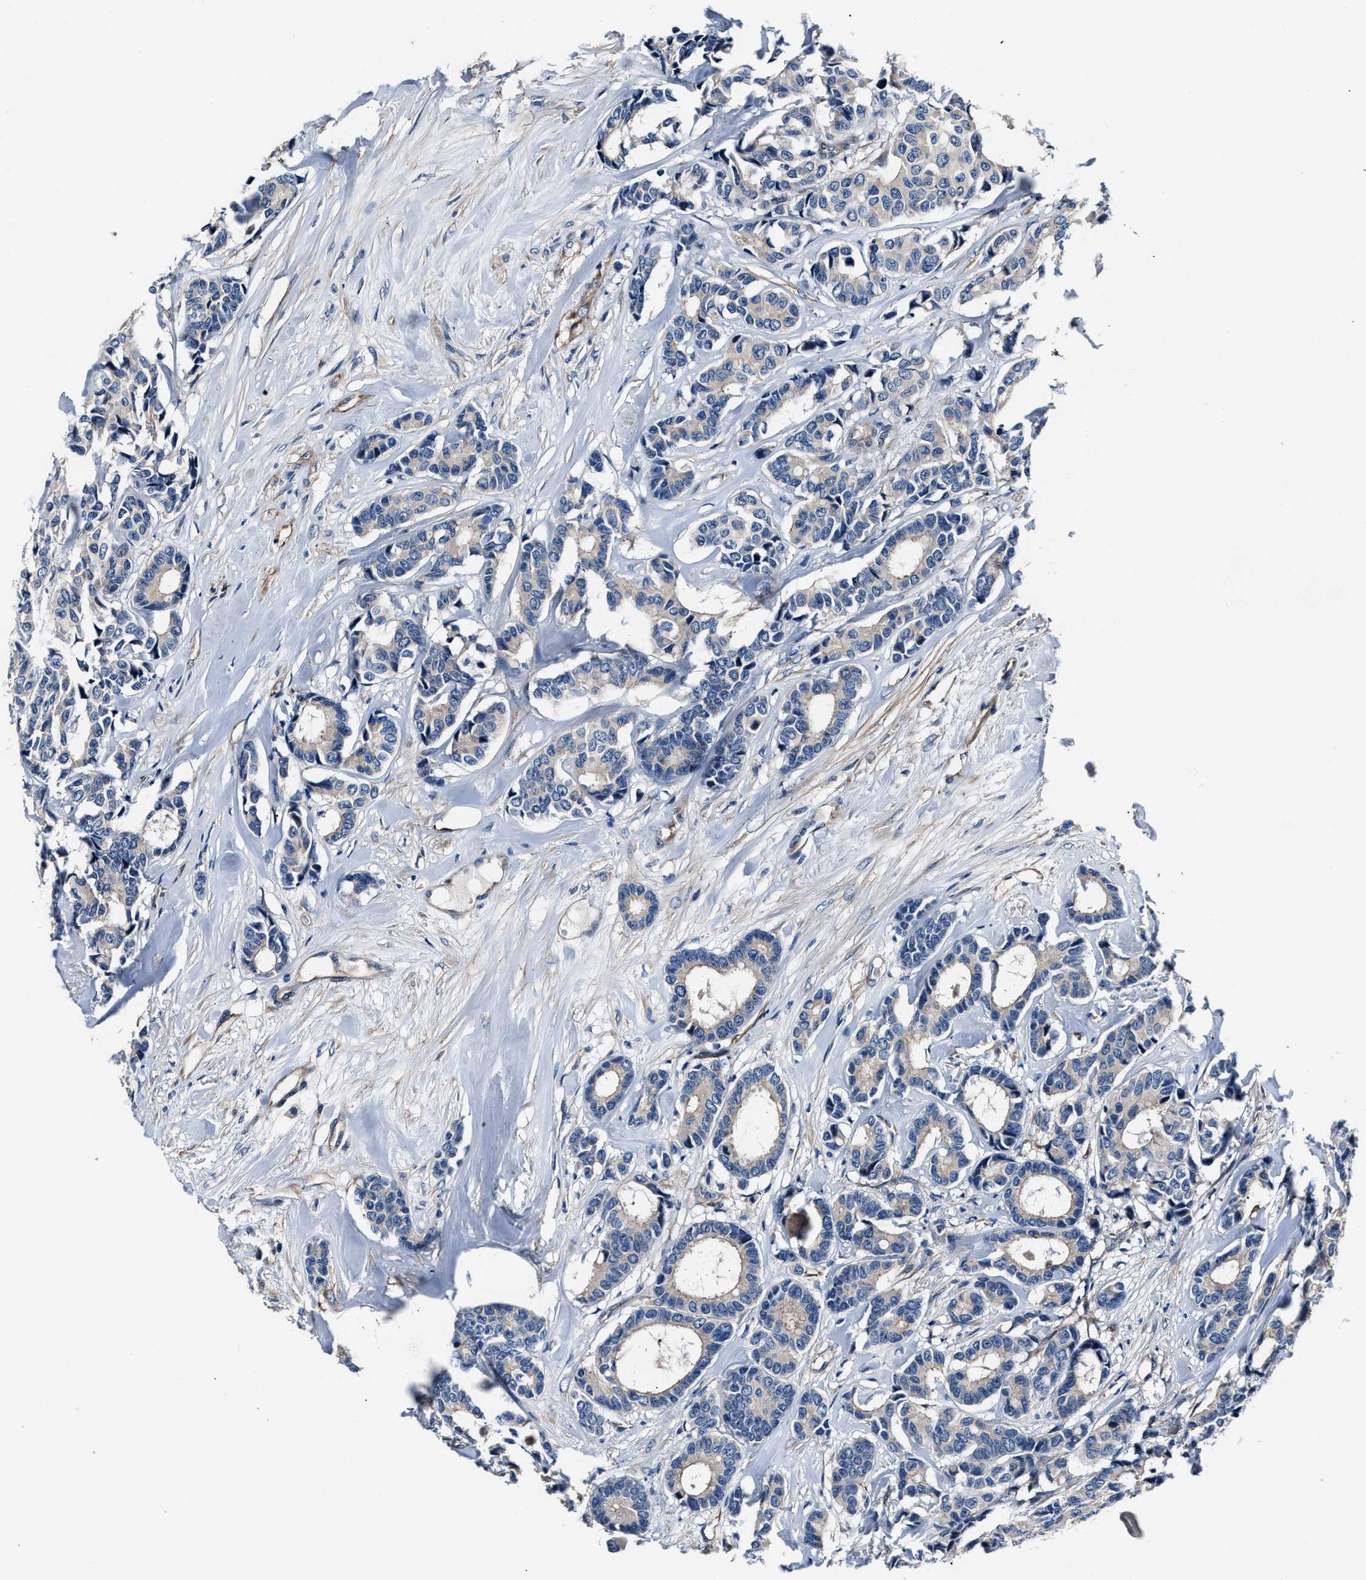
{"staining": {"intensity": "negative", "quantity": "none", "location": "none"}, "tissue": "breast cancer", "cell_type": "Tumor cells", "image_type": "cancer", "snomed": [{"axis": "morphology", "description": "Duct carcinoma"}, {"axis": "topography", "description": "Breast"}], "caption": "Immunohistochemical staining of breast cancer shows no significant staining in tumor cells.", "gene": "MPDZ", "patient": {"sex": "female", "age": 87}}